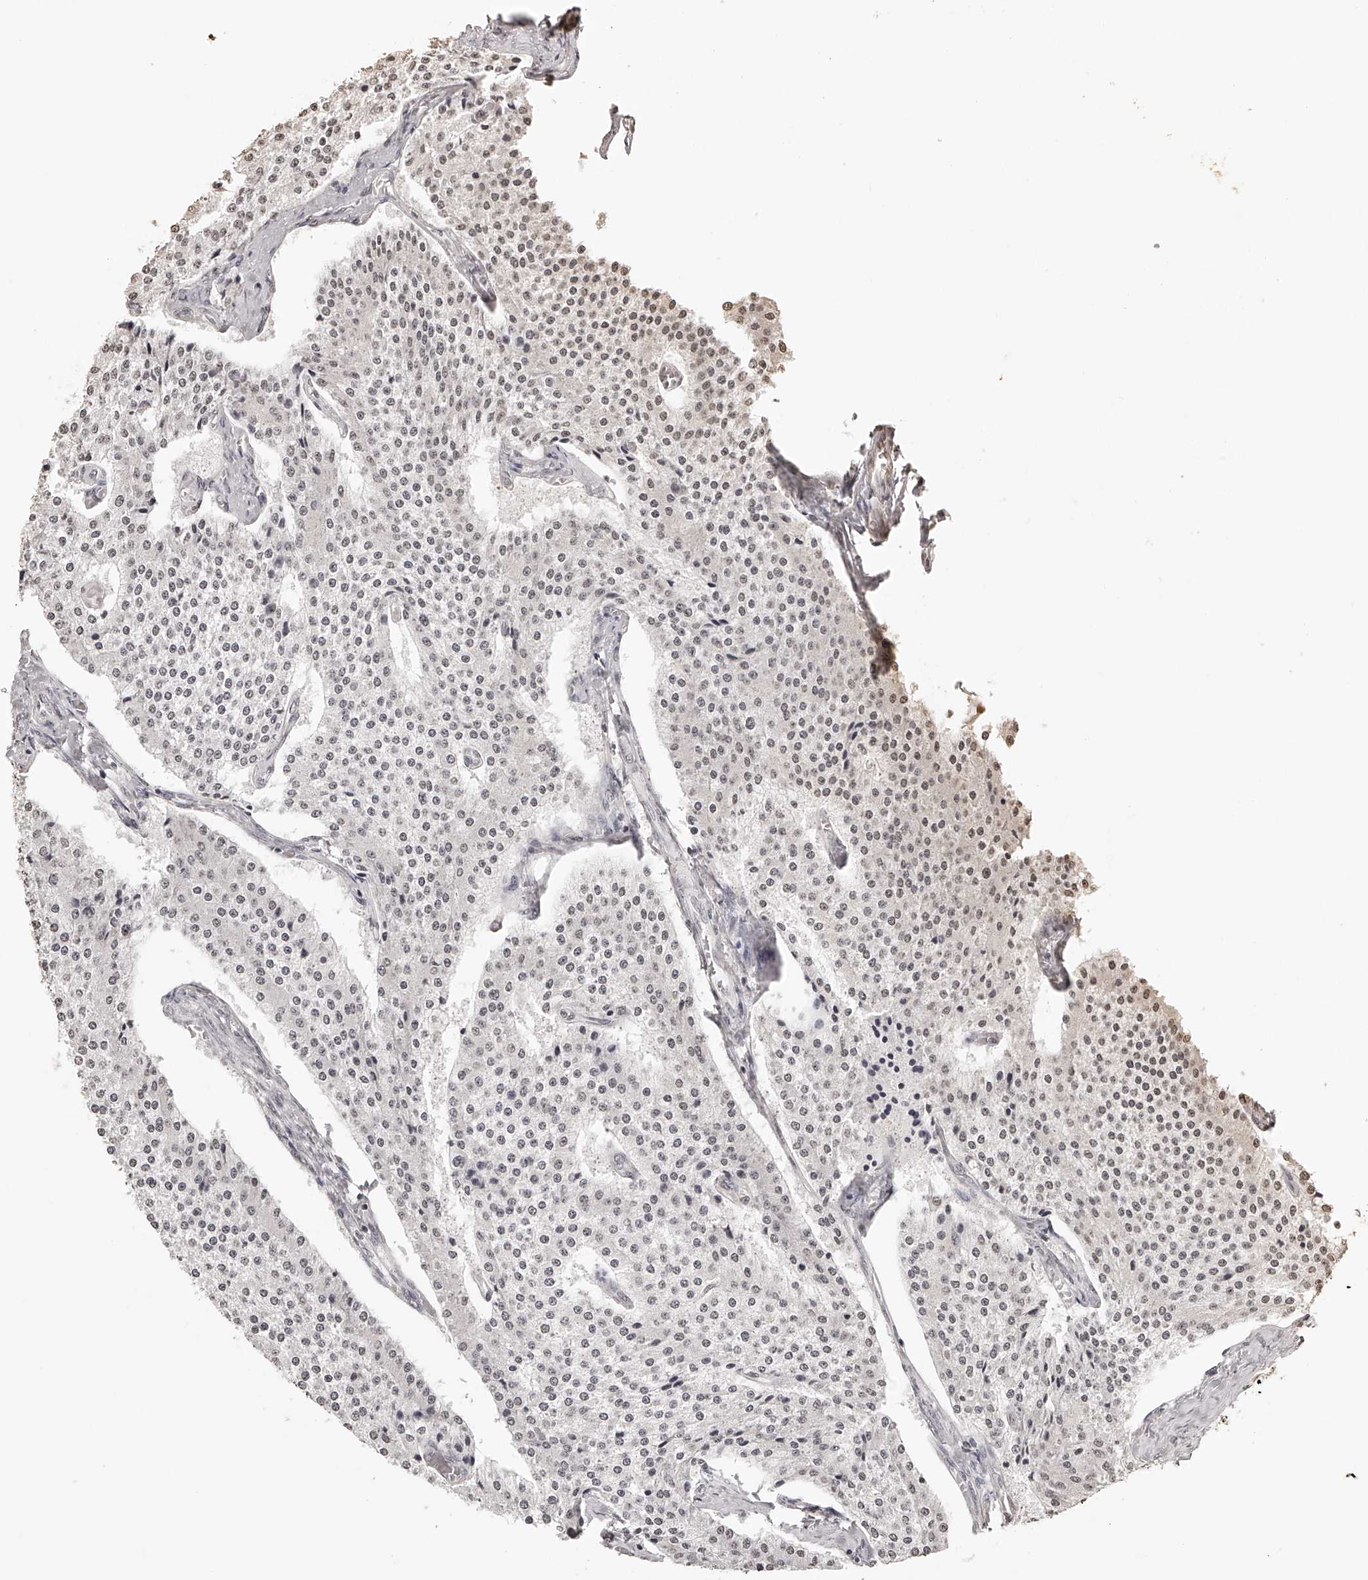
{"staining": {"intensity": "weak", "quantity": ">75%", "location": "nuclear"}, "tissue": "carcinoid", "cell_type": "Tumor cells", "image_type": "cancer", "snomed": [{"axis": "morphology", "description": "Carcinoid, malignant, NOS"}, {"axis": "topography", "description": "Colon"}], "caption": "Immunohistochemistry of malignant carcinoid exhibits low levels of weak nuclear positivity in about >75% of tumor cells. (DAB (3,3'-diaminobenzidine) IHC with brightfield microscopy, high magnification).", "gene": "ZNF503", "patient": {"sex": "female", "age": 52}}